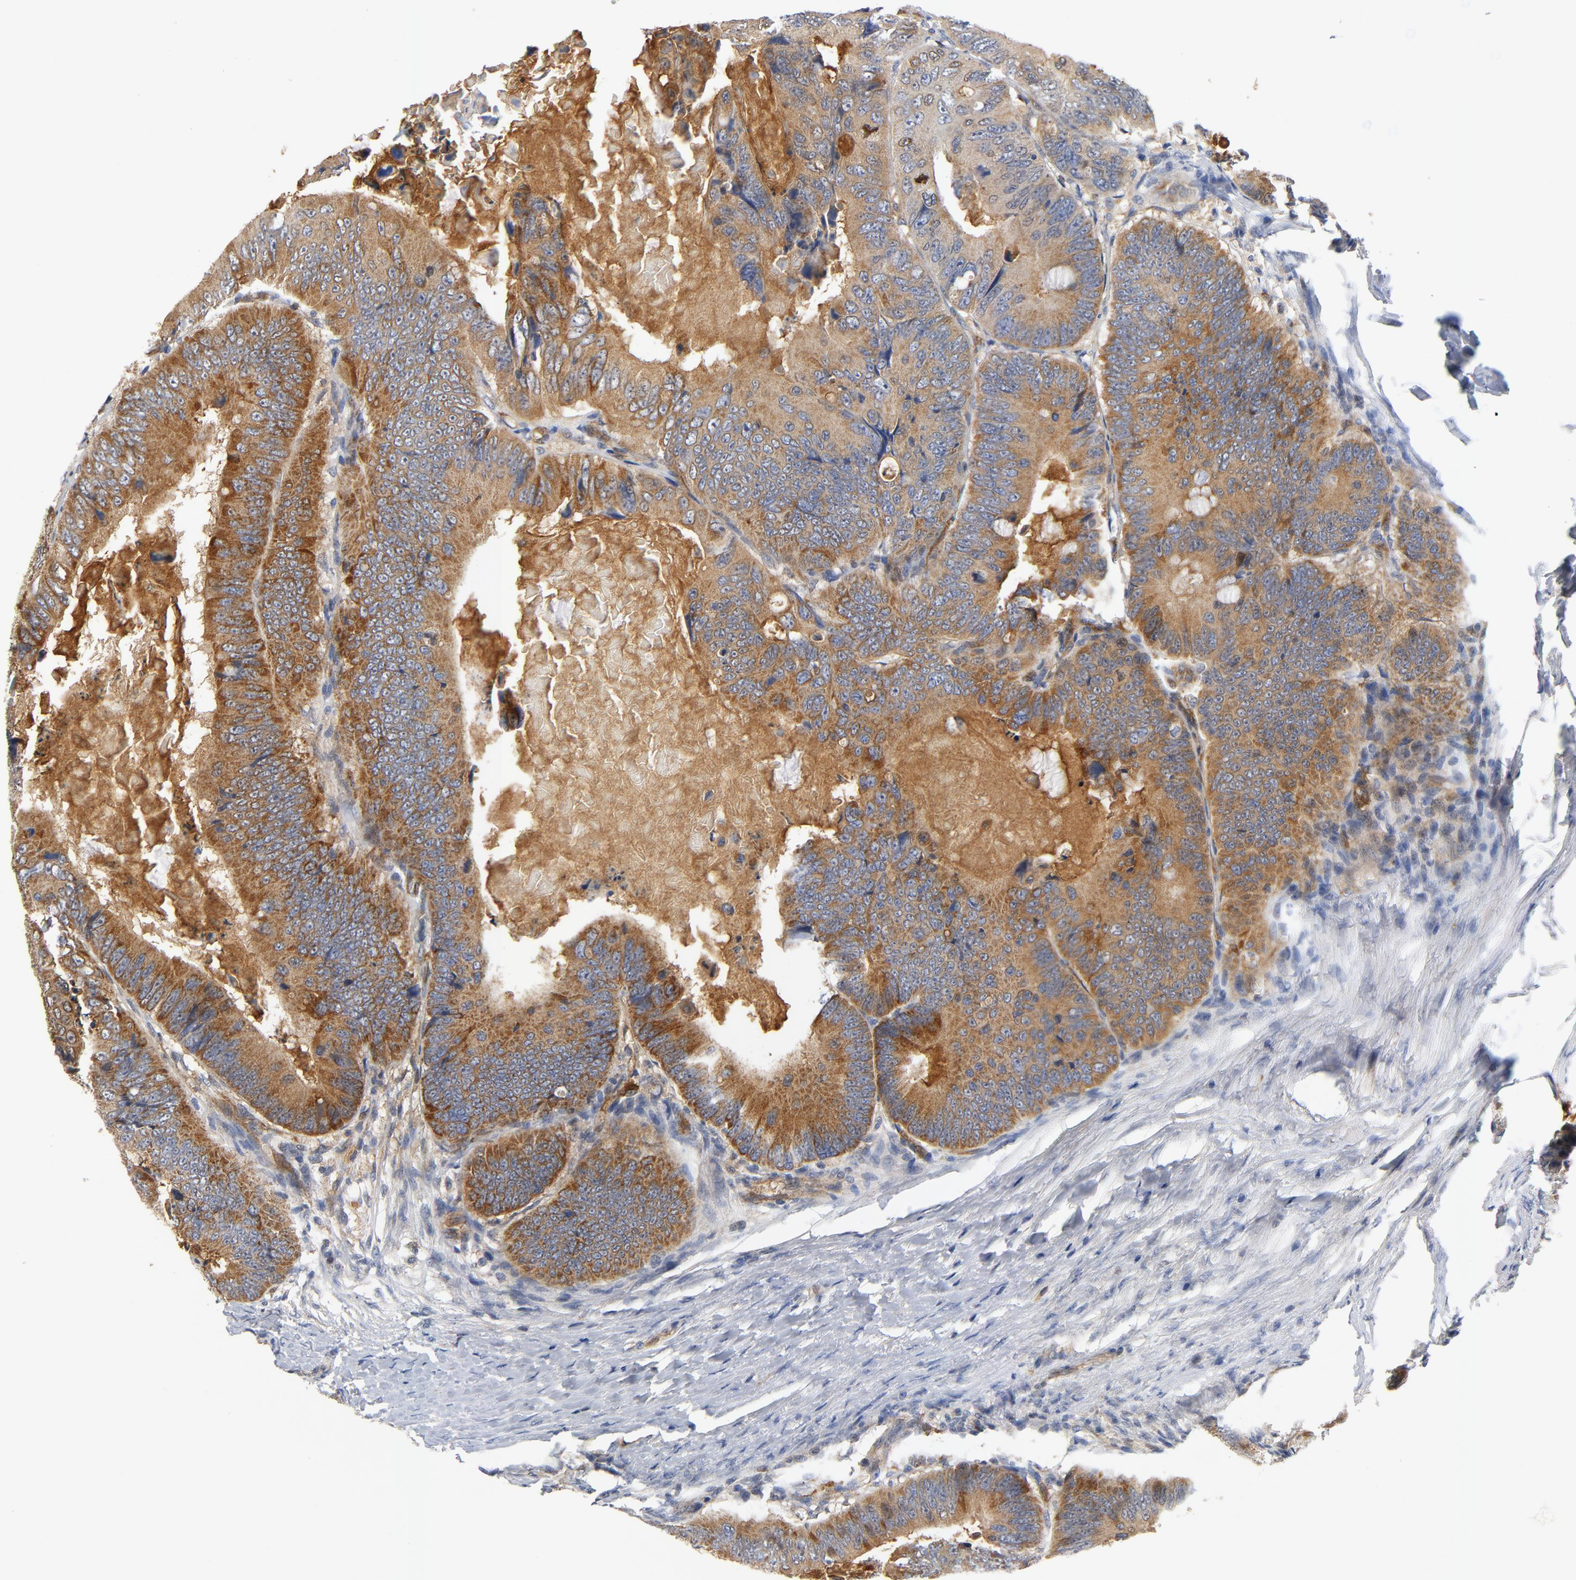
{"staining": {"intensity": "moderate", "quantity": ">75%", "location": "cytoplasmic/membranous"}, "tissue": "colorectal cancer", "cell_type": "Tumor cells", "image_type": "cancer", "snomed": [{"axis": "morphology", "description": "Adenocarcinoma, NOS"}, {"axis": "topography", "description": "Colon"}], "caption": "Colorectal adenocarcinoma stained with IHC shows moderate cytoplasmic/membranous expression in about >75% of tumor cells.", "gene": "RAPGEF4", "patient": {"sex": "female", "age": 55}}